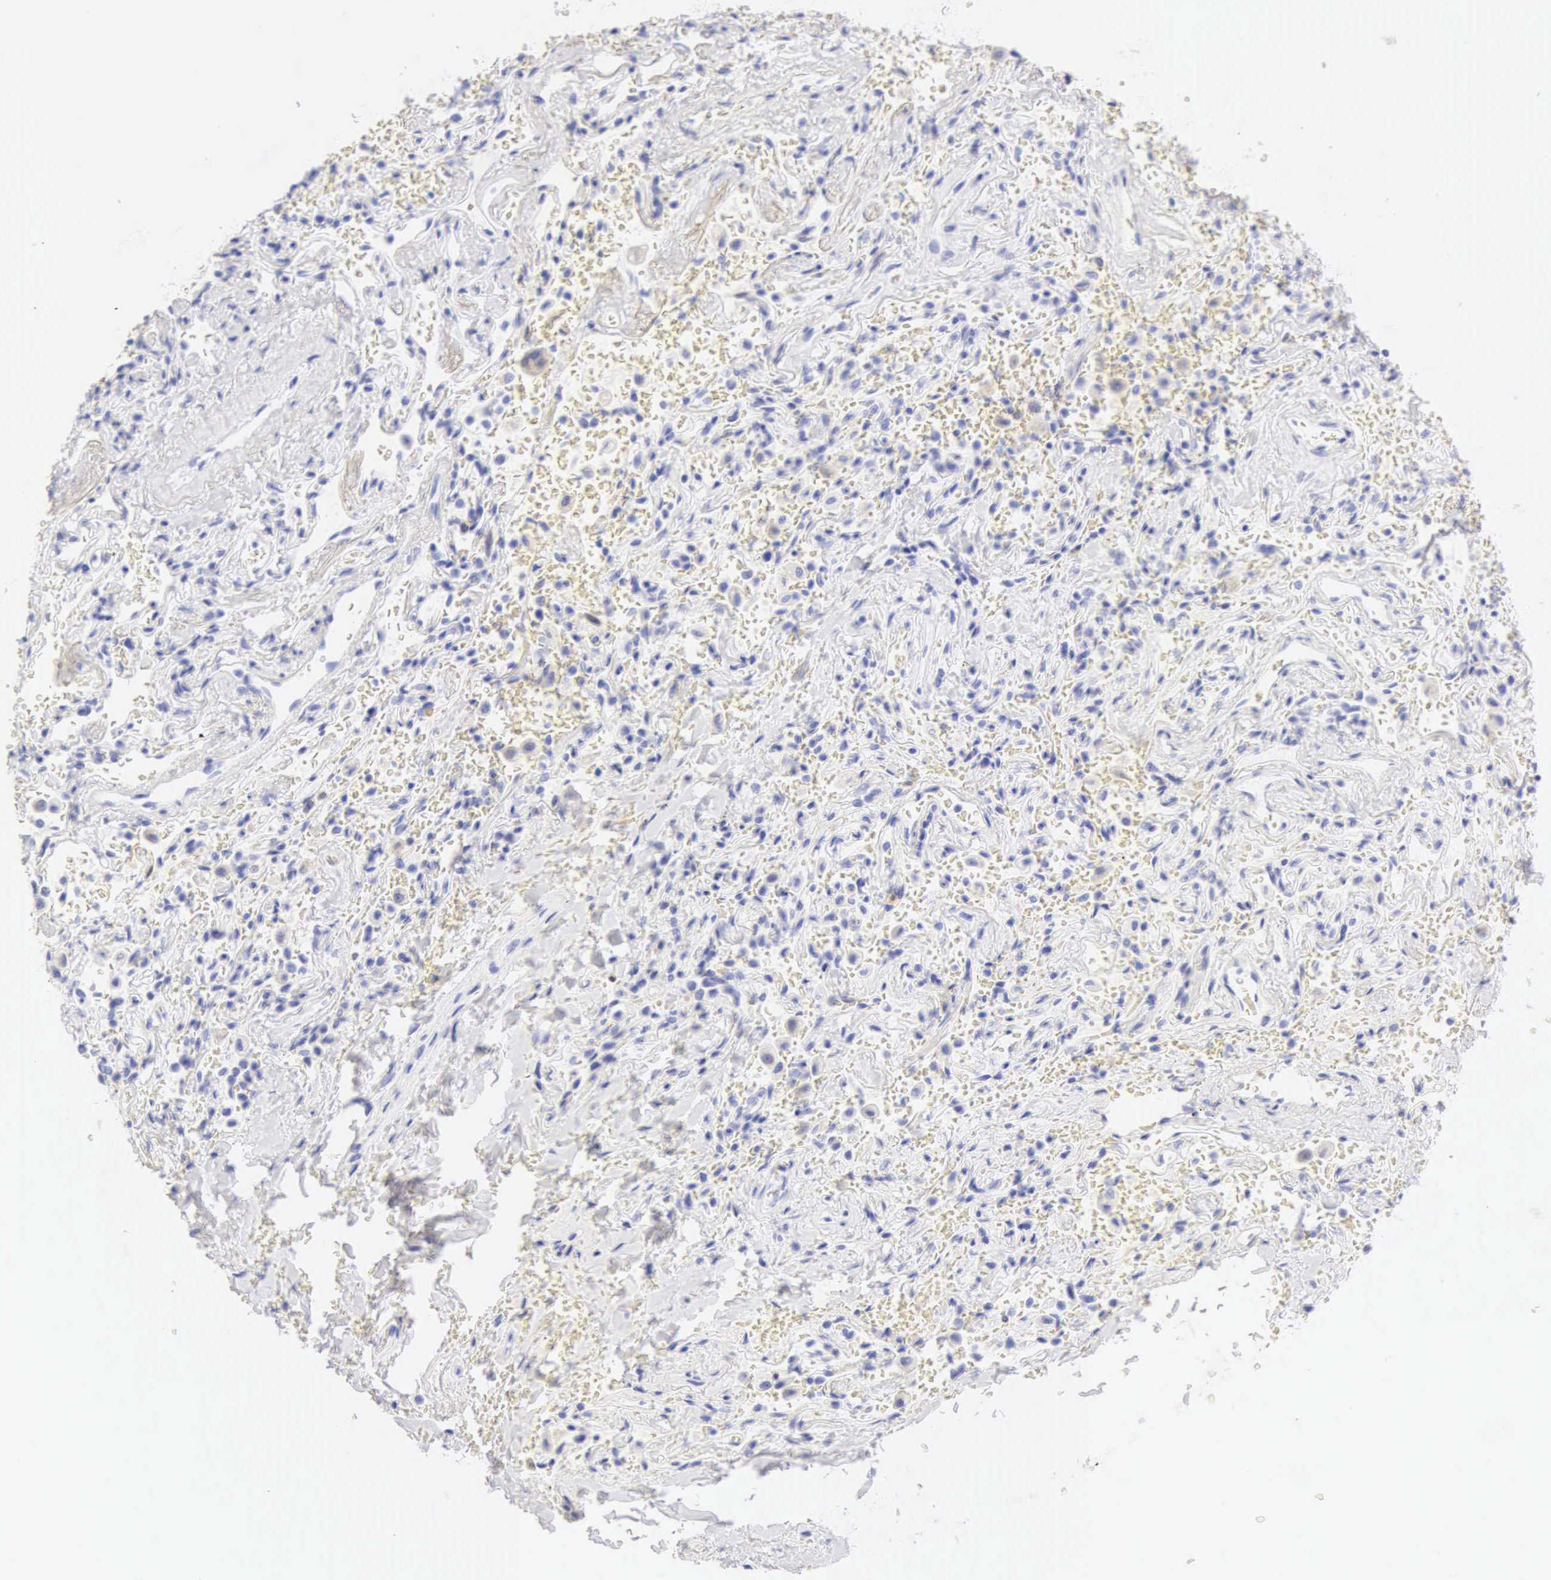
{"staining": {"intensity": "negative", "quantity": "none", "location": "none"}, "tissue": "adipose tissue", "cell_type": "Adipocytes", "image_type": "normal", "snomed": [{"axis": "morphology", "description": "Normal tissue, NOS"}, {"axis": "topography", "description": "Cartilage tissue"}, {"axis": "topography", "description": "Lung"}], "caption": "Immunohistochemical staining of unremarkable adipose tissue shows no significant positivity in adipocytes.", "gene": "CDKN2A", "patient": {"sex": "male", "age": 65}}